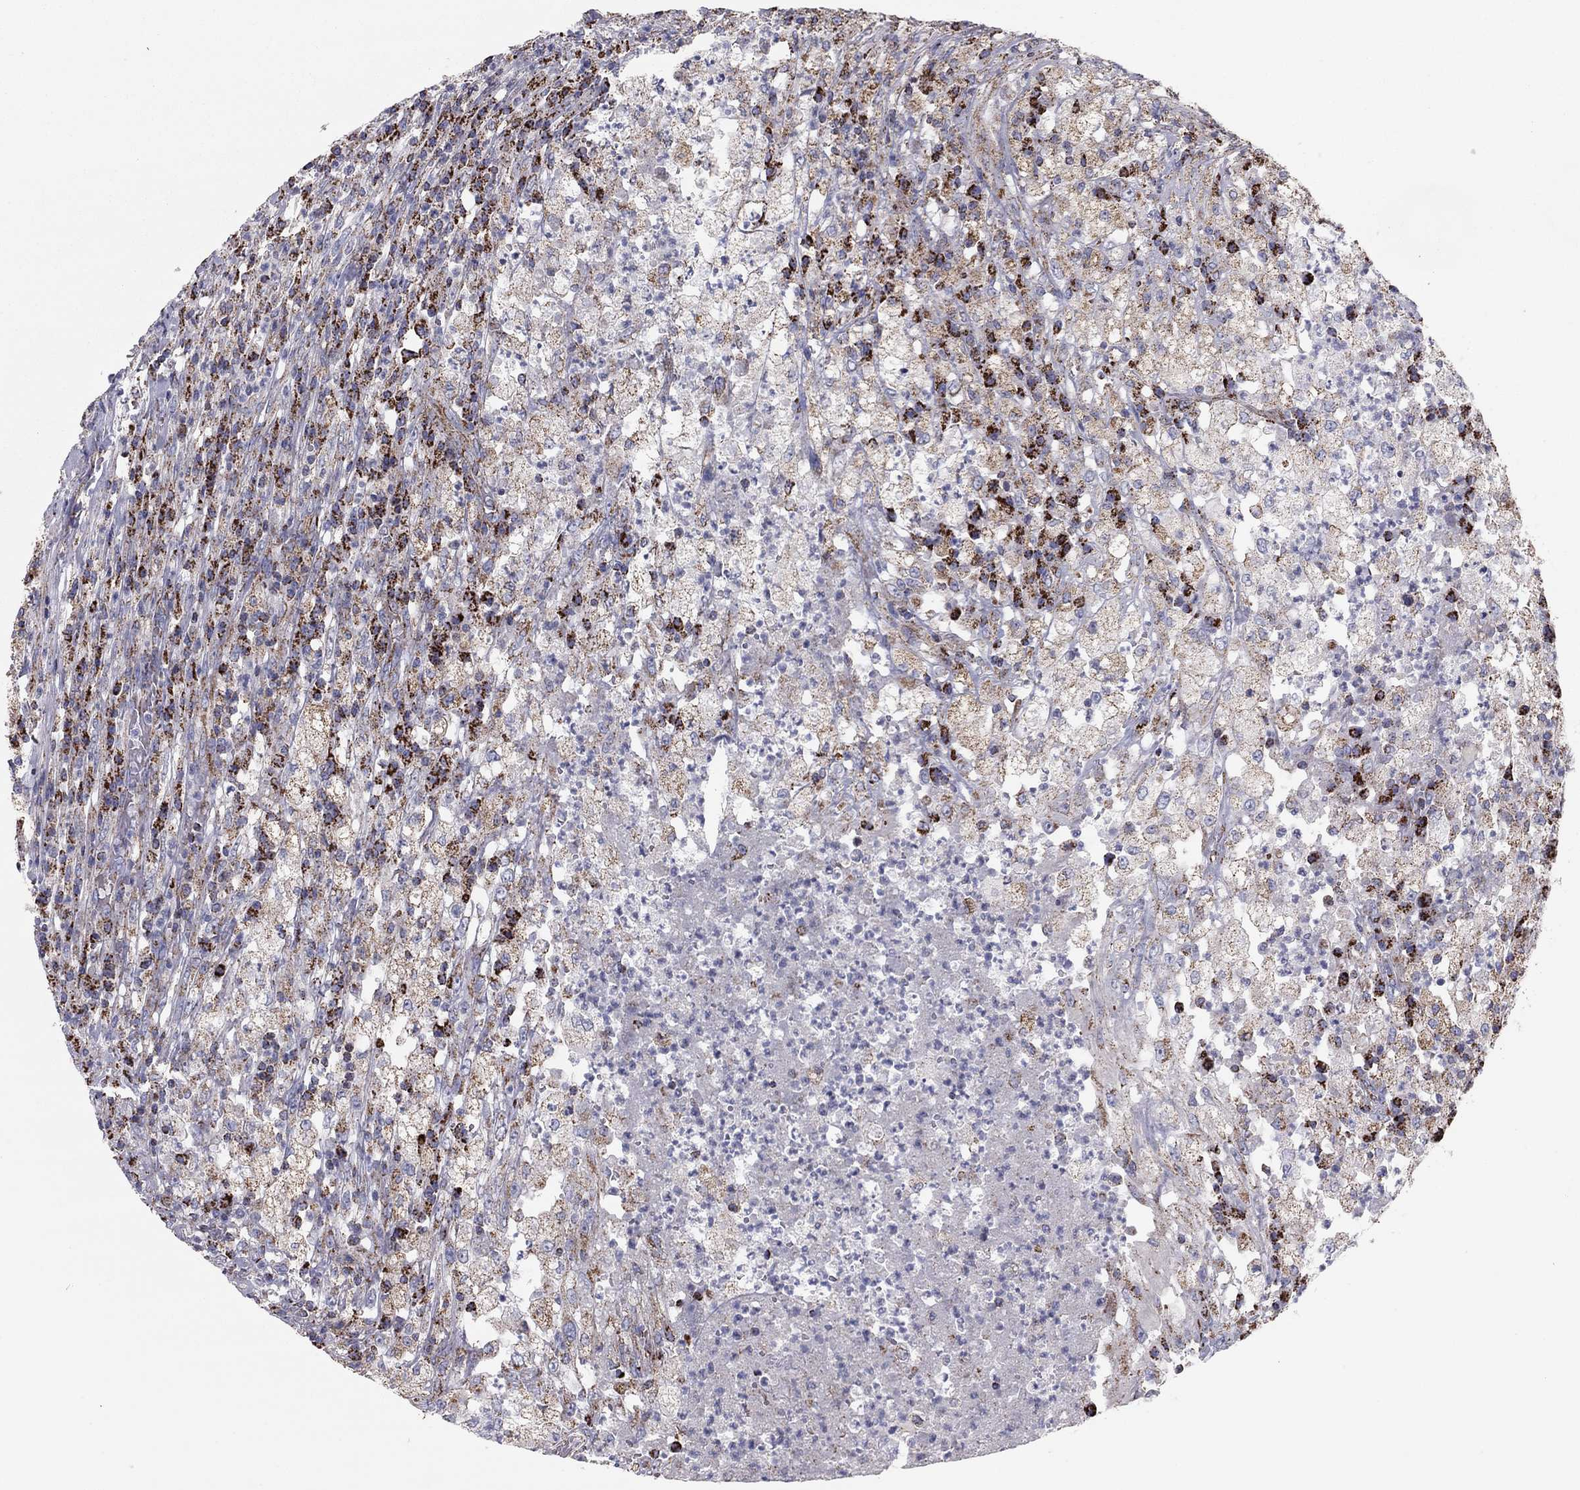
{"staining": {"intensity": "negative", "quantity": "none", "location": "none"}, "tissue": "testis cancer", "cell_type": "Tumor cells", "image_type": "cancer", "snomed": [{"axis": "morphology", "description": "Necrosis, NOS"}, {"axis": "morphology", "description": "Carcinoma, Embryonal, NOS"}, {"axis": "topography", "description": "Testis"}], "caption": "High power microscopy photomicrograph of an immunohistochemistry histopathology image of testis cancer, revealing no significant staining in tumor cells.", "gene": "NDUFV1", "patient": {"sex": "male", "age": 19}}